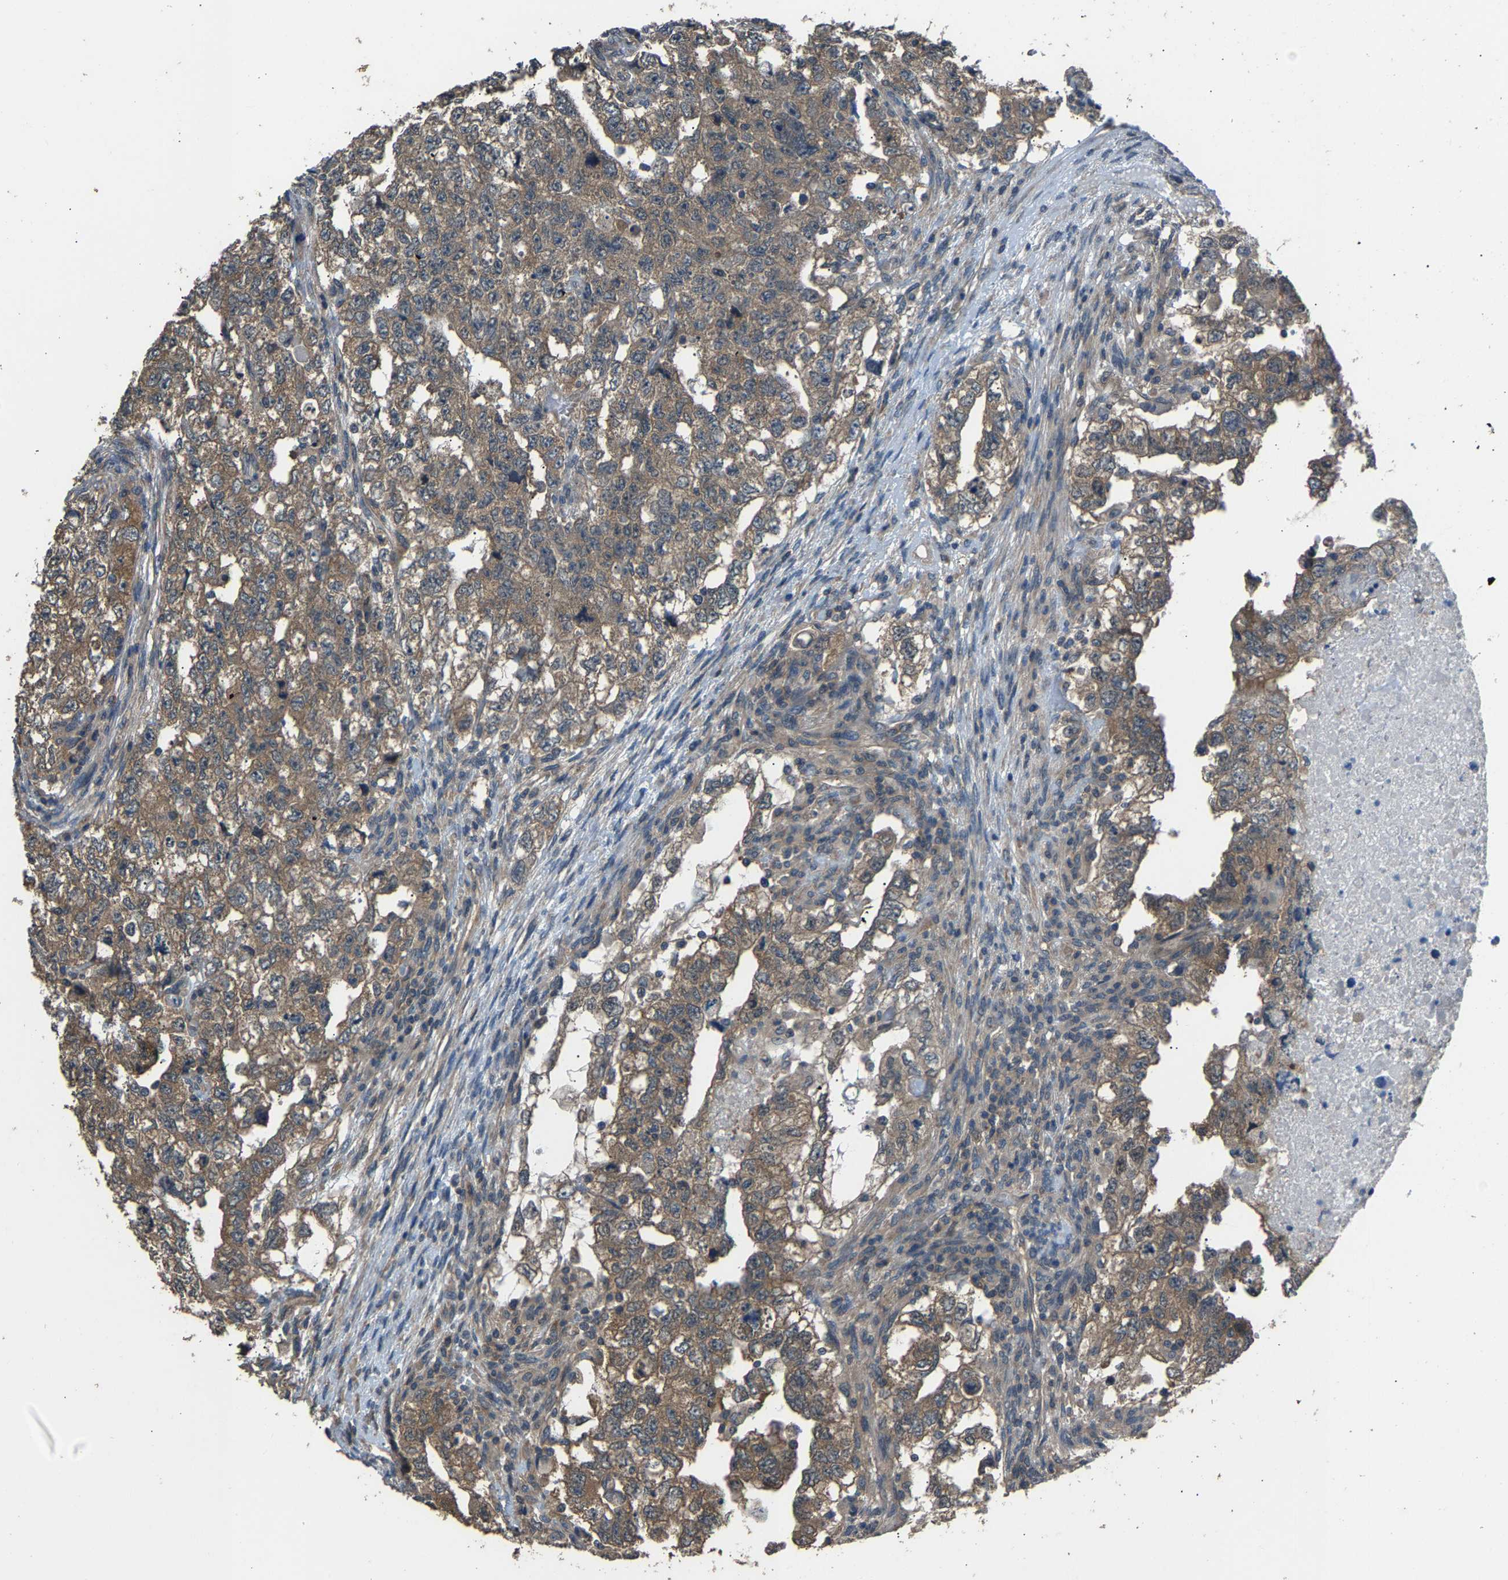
{"staining": {"intensity": "moderate", "quantity": ">75%", "location": "cytoplasmic/membranous"}, "tissue": "testis cancer", "cell_type": "Tumor cells", "image_type": "cancer", "snomed": [{"axis": "morphology", "description": "Carcinoma, Embryonal, NOS"}, {"axis": "topography", "description": "Testis"}], "caption": "Embryonal carcinoma (testis) stained with DAB (3,3'-diaminobenzidine) IHC shows medium levels of moderate cytoplasmic/membranous expression in about >75% of tumor cells.", "gene": "ABCC9", "patient": {"sex": "male", "age": 36}}